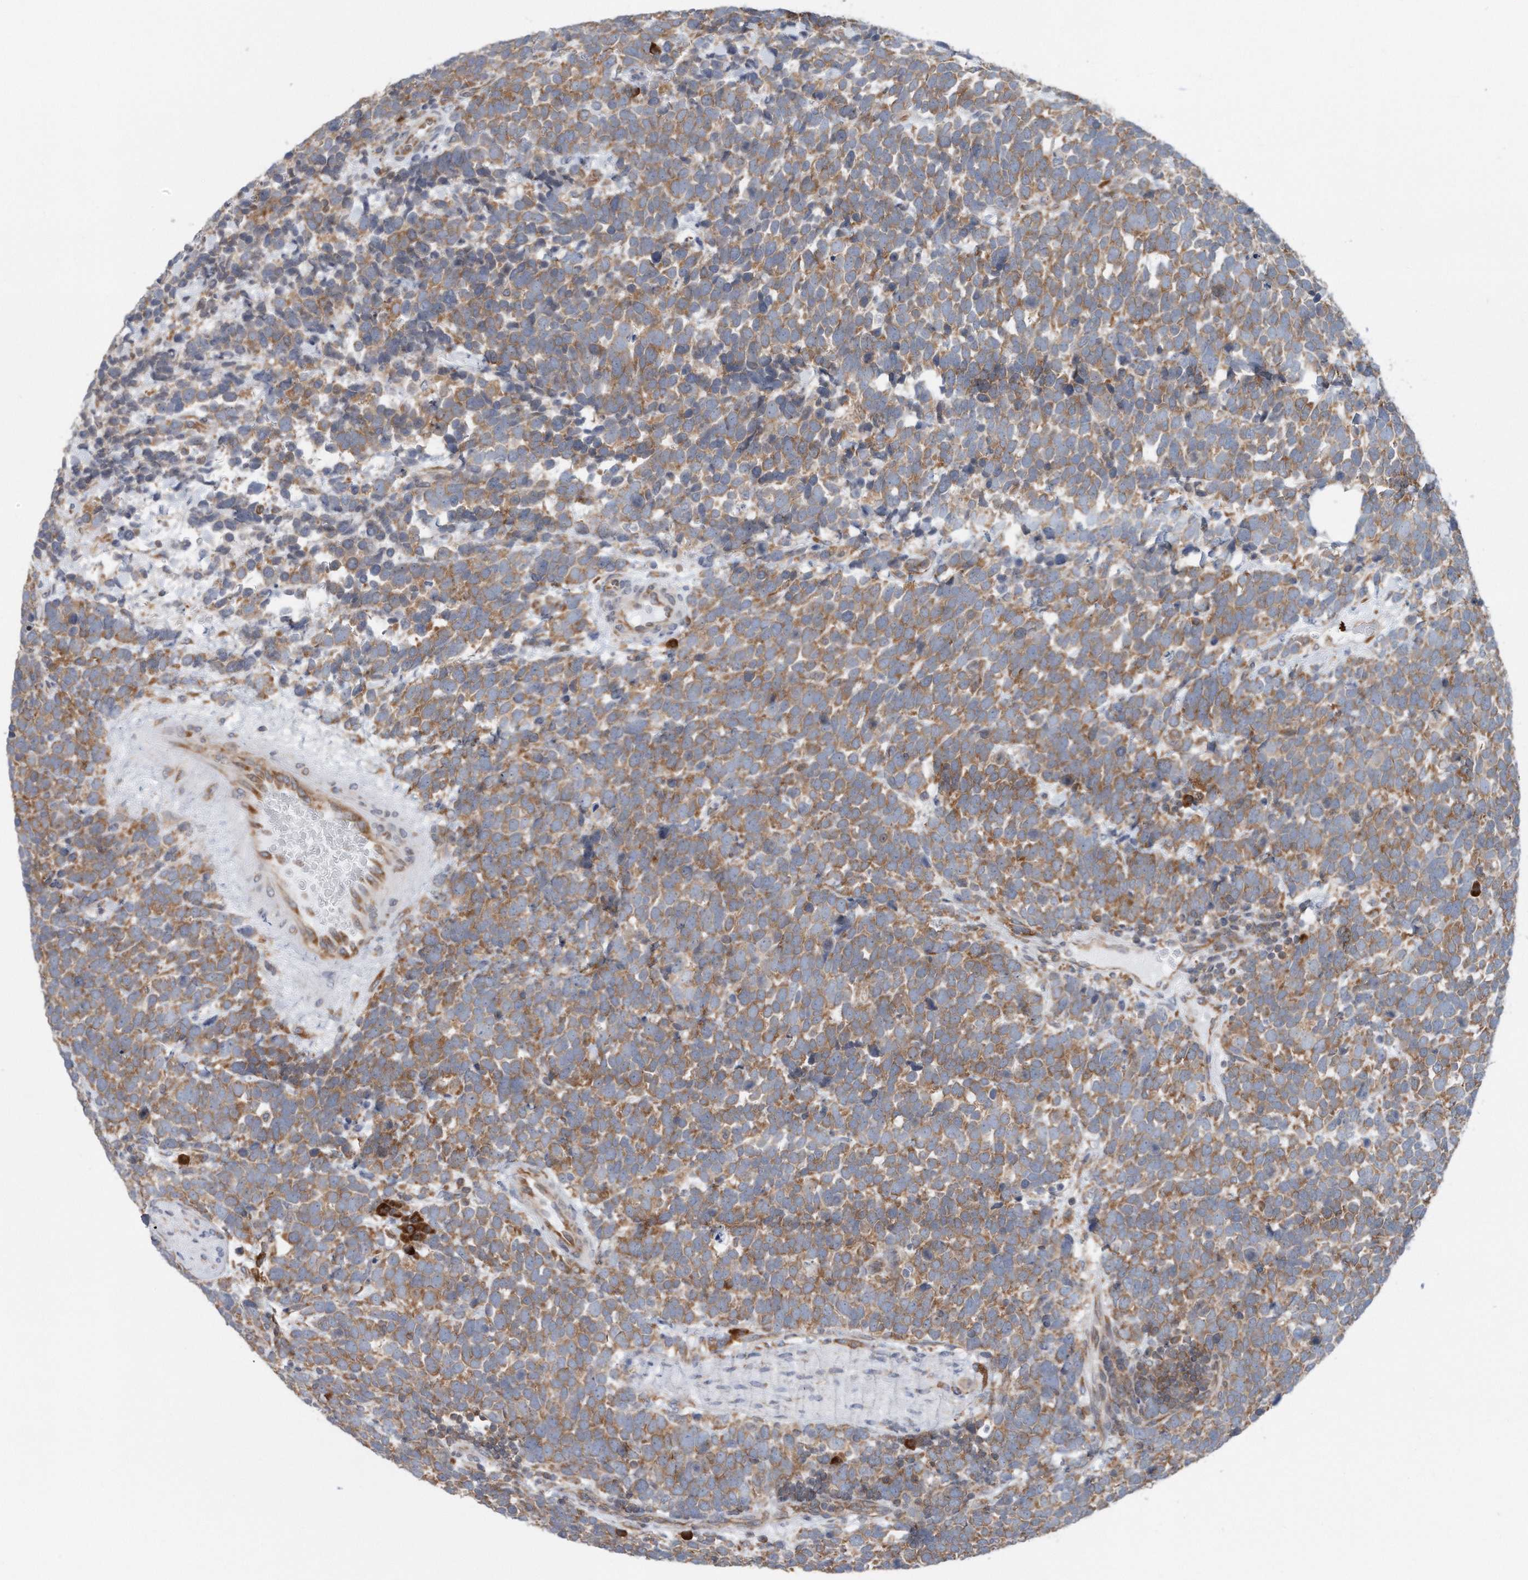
{"staining": {"intensity": "moderate", "quantity": ">75%", "location": "cytoplasmic/membranous"}, "tissue": "urothelial cancer", "cell_type": "Tumor cells", "image_type": "cancer", "snomed": [{"axis": "morphology", "description": "Urothelial carcinoma, High grade"}, {"axis": "topography", "description": "Urinary bladder"}], "caption": "The micrograph shows a brown stain indicating the presence of a protein in the cytoplasmic/membranous of tumor cells in high-grade urothelial carcinoma.", "gene": "RPL26L1", "patient": {"sex": "female", "age": 82}}